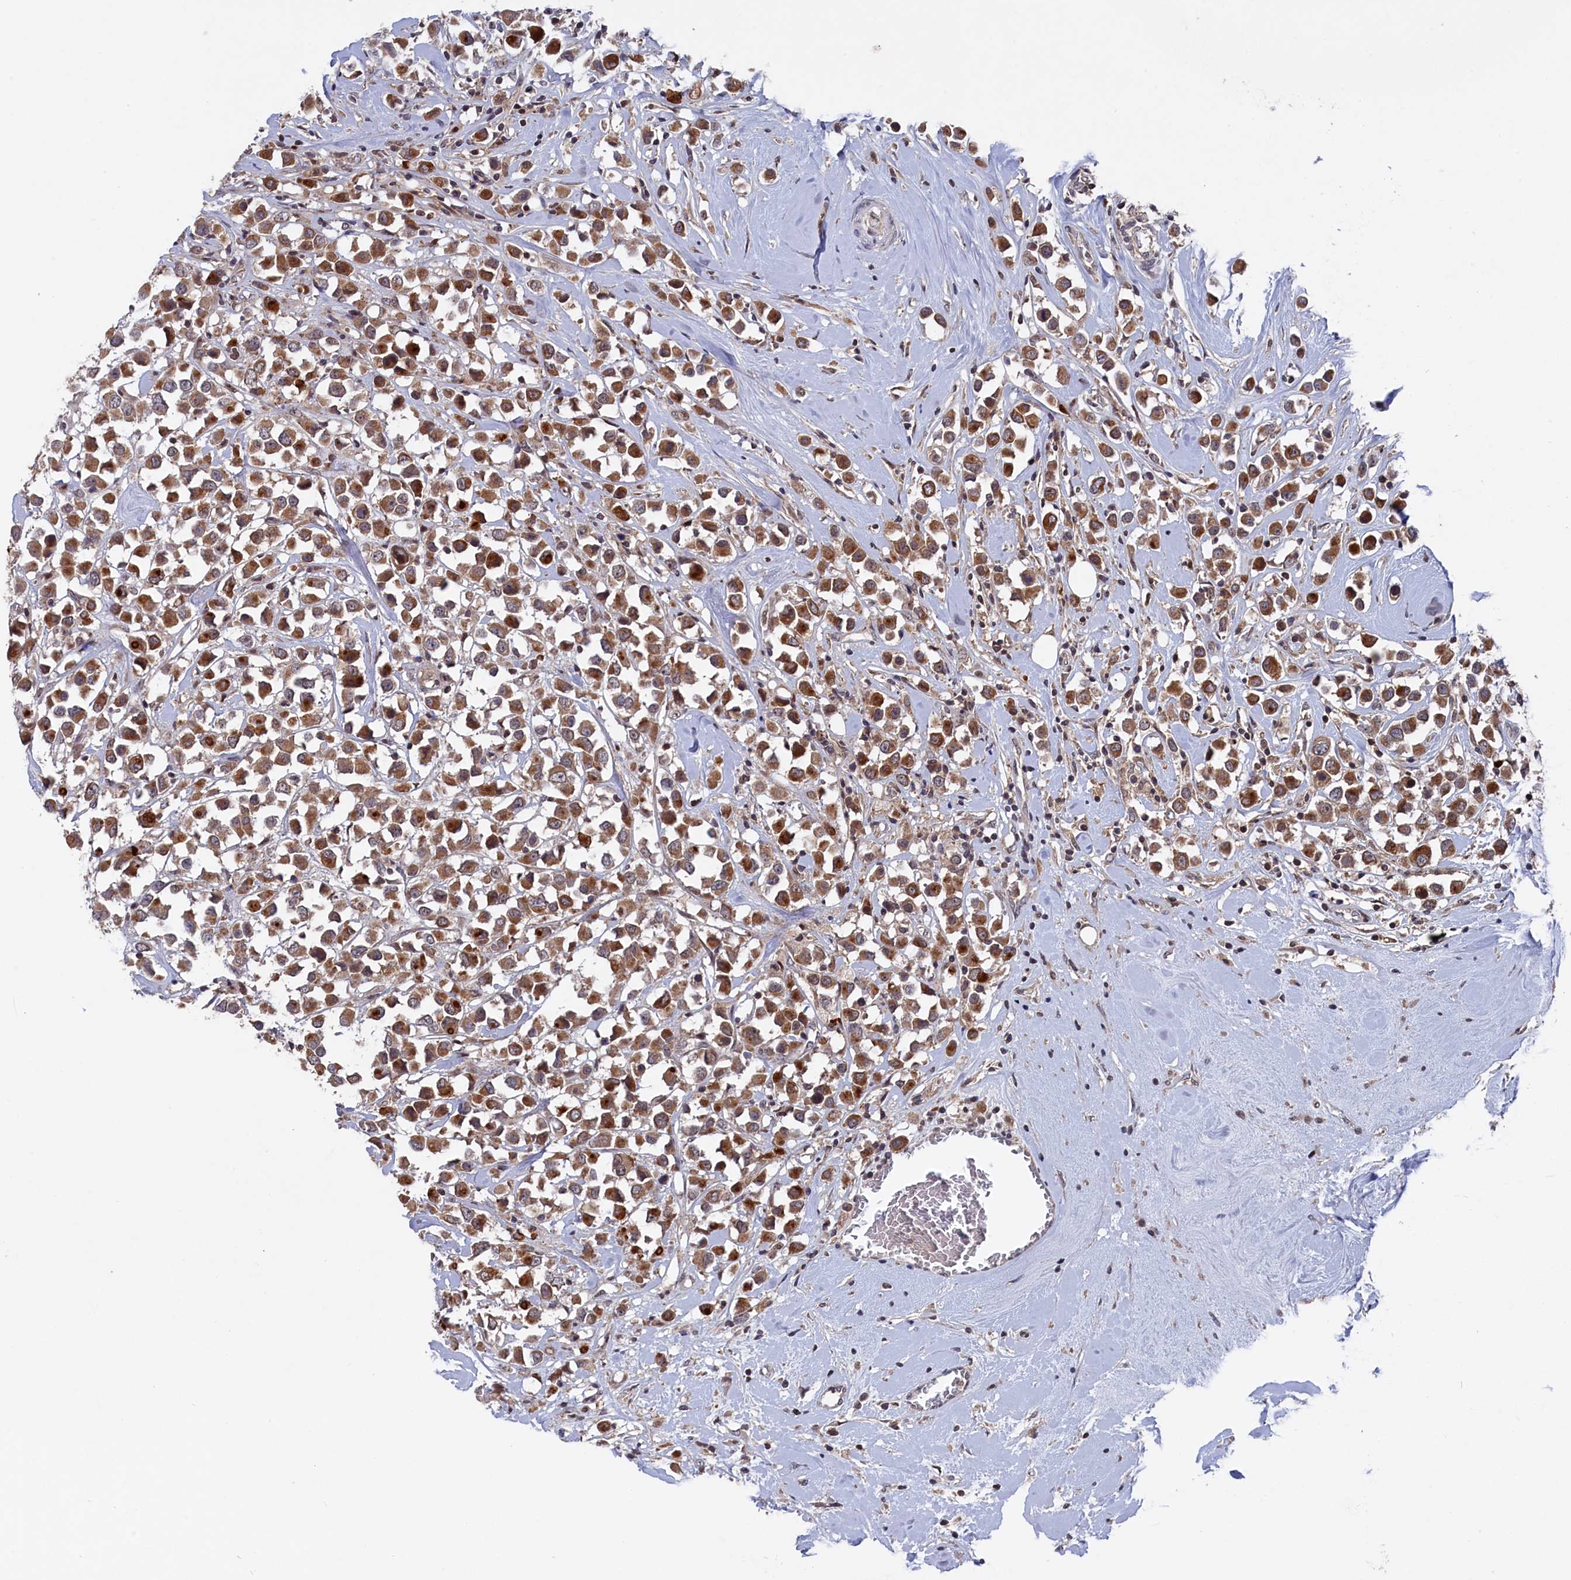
{"staining": {"intensity": "strong", "quantity": ">75%", "location": "cytoplasmic/membranous"}, "tissue": "breast cancer", "cell_type": "Tumor cells", "image_type": "cancer", "snomed": [{"axis": "morphology", "description": "Duct carcinoma"}, {"axis": "topography", "description": "Breast"}], "caption": "Protein staining of breast invasive ductal carcinoma tissue shows strong cytoplasmic/membranous expression in approximately >75% of tumor cells.", "gene": "TMC5", "patient": {"sex": "female", "age": 61}}